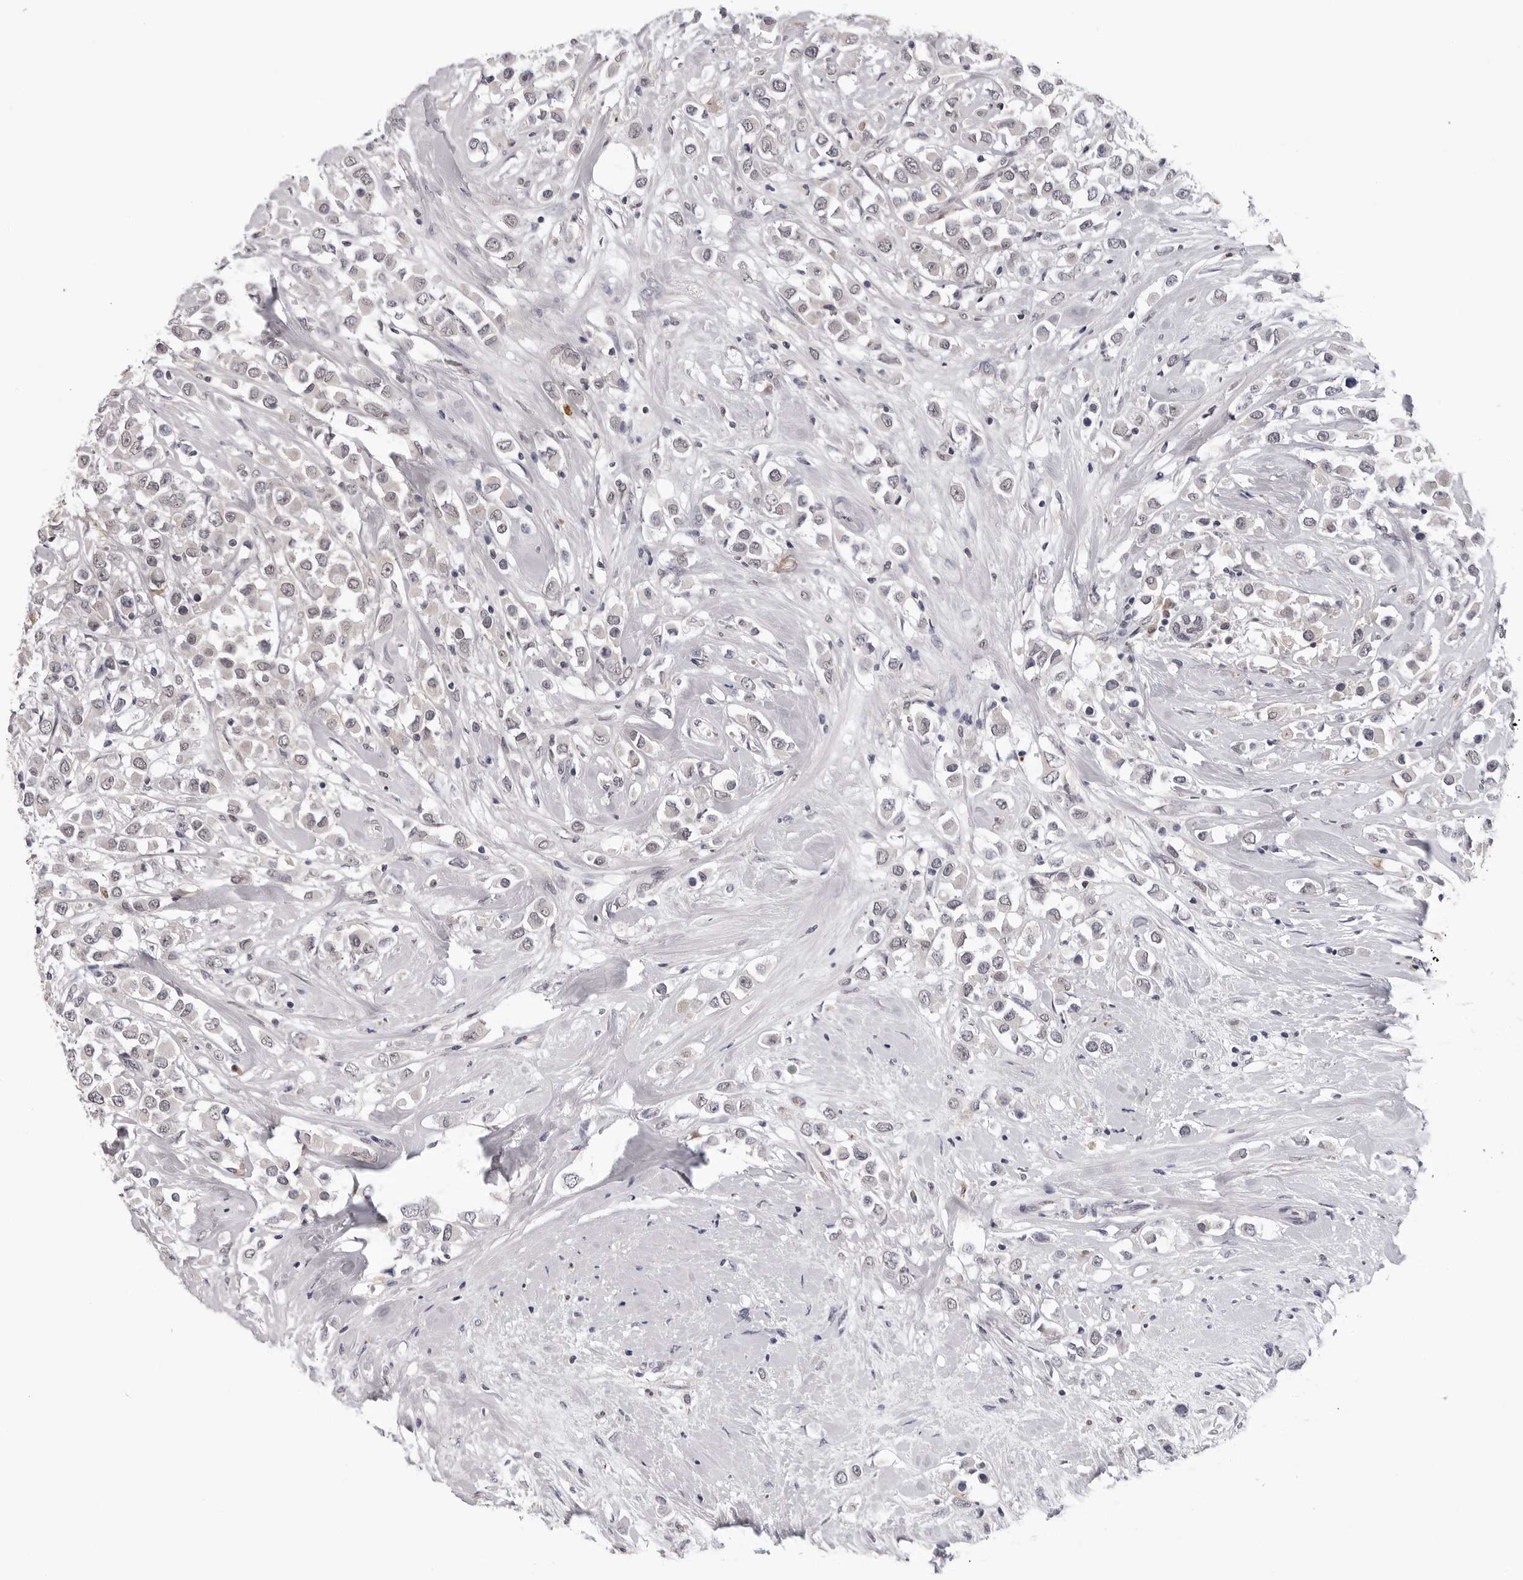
{"staining": {"intensity": "negative", "quantity": "none", "location": "none"}, "tissue": "breast cancer", "cell_type": "Tumor cells", "image_type": "cancer", "snomed": [{"axis": "morphology", "description": "Duct carcinoma"}, {"axis": "topography", "description": "Breast"}], "caption": "This is a histopathology image of immunohistochemistry staining of breast intraductal carcinoma, which shows no staining in tumor cells. (DAB (3,3'-diaminobenzidine) immunohistochemistry visualized using brightfield microscopy, high magnification).", "gene": "CDK20", "patient": {"sex": "female", "age": 61}}